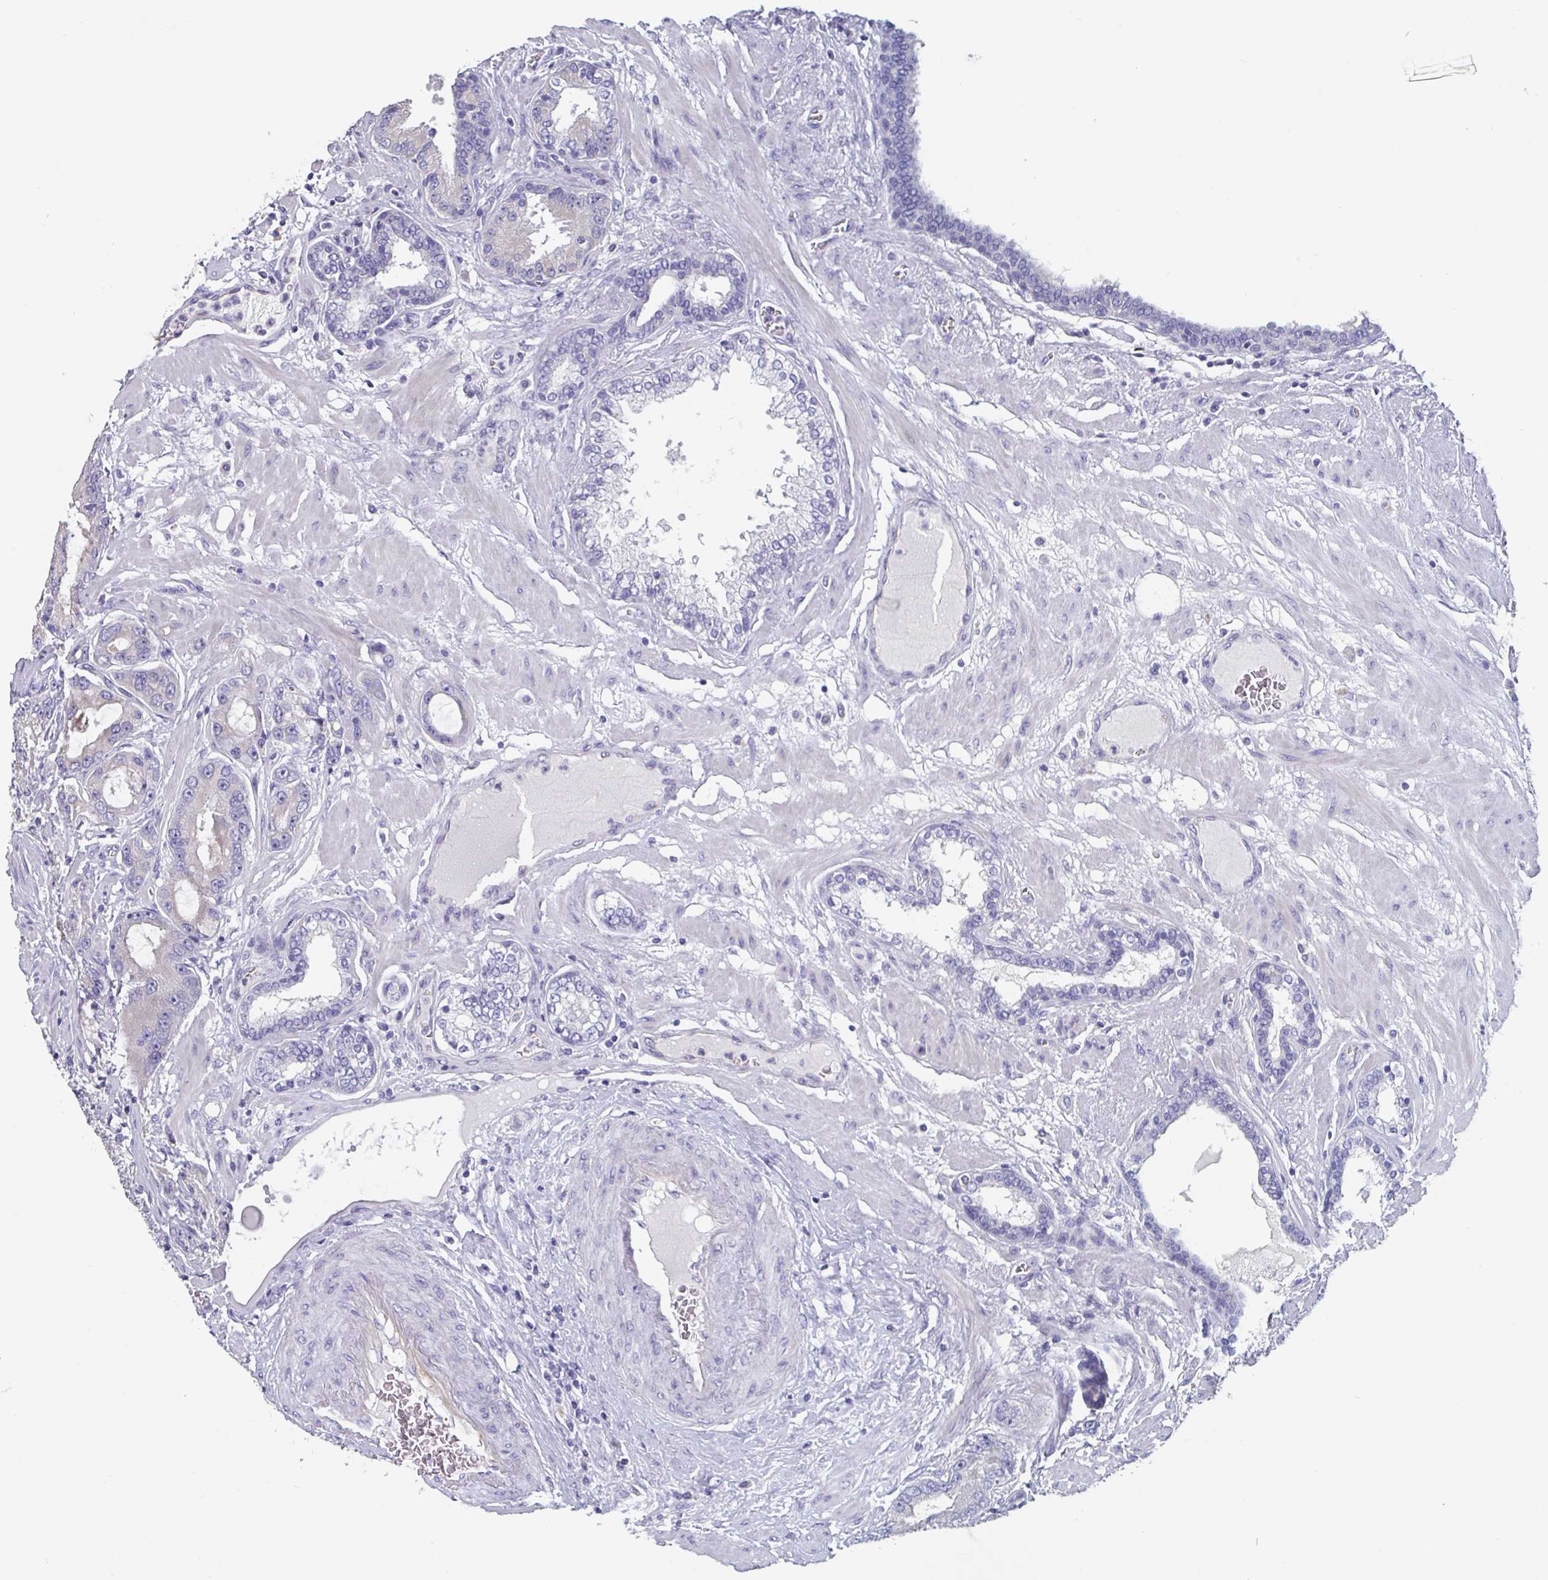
{"staining": {"intensity": "negative", "quantity": "none", "location": "none"}, "tissue": "prostate cancer", "cell_type": "Tumor cells", "image_type": "cancer", "snomed": [{"axis": "morphology", "description": "Adenocarcinoma, High grade"}, {"axis": "topography", "description": "Prostate"}], "caption": "Tumor cells are negative for brown protein staining in prostate cancer. (Immunohistochemistry, brightfield microscopy, high magnification).", "gene": "ABHD16A", "patient": {"sex": "male", "age": 65}}